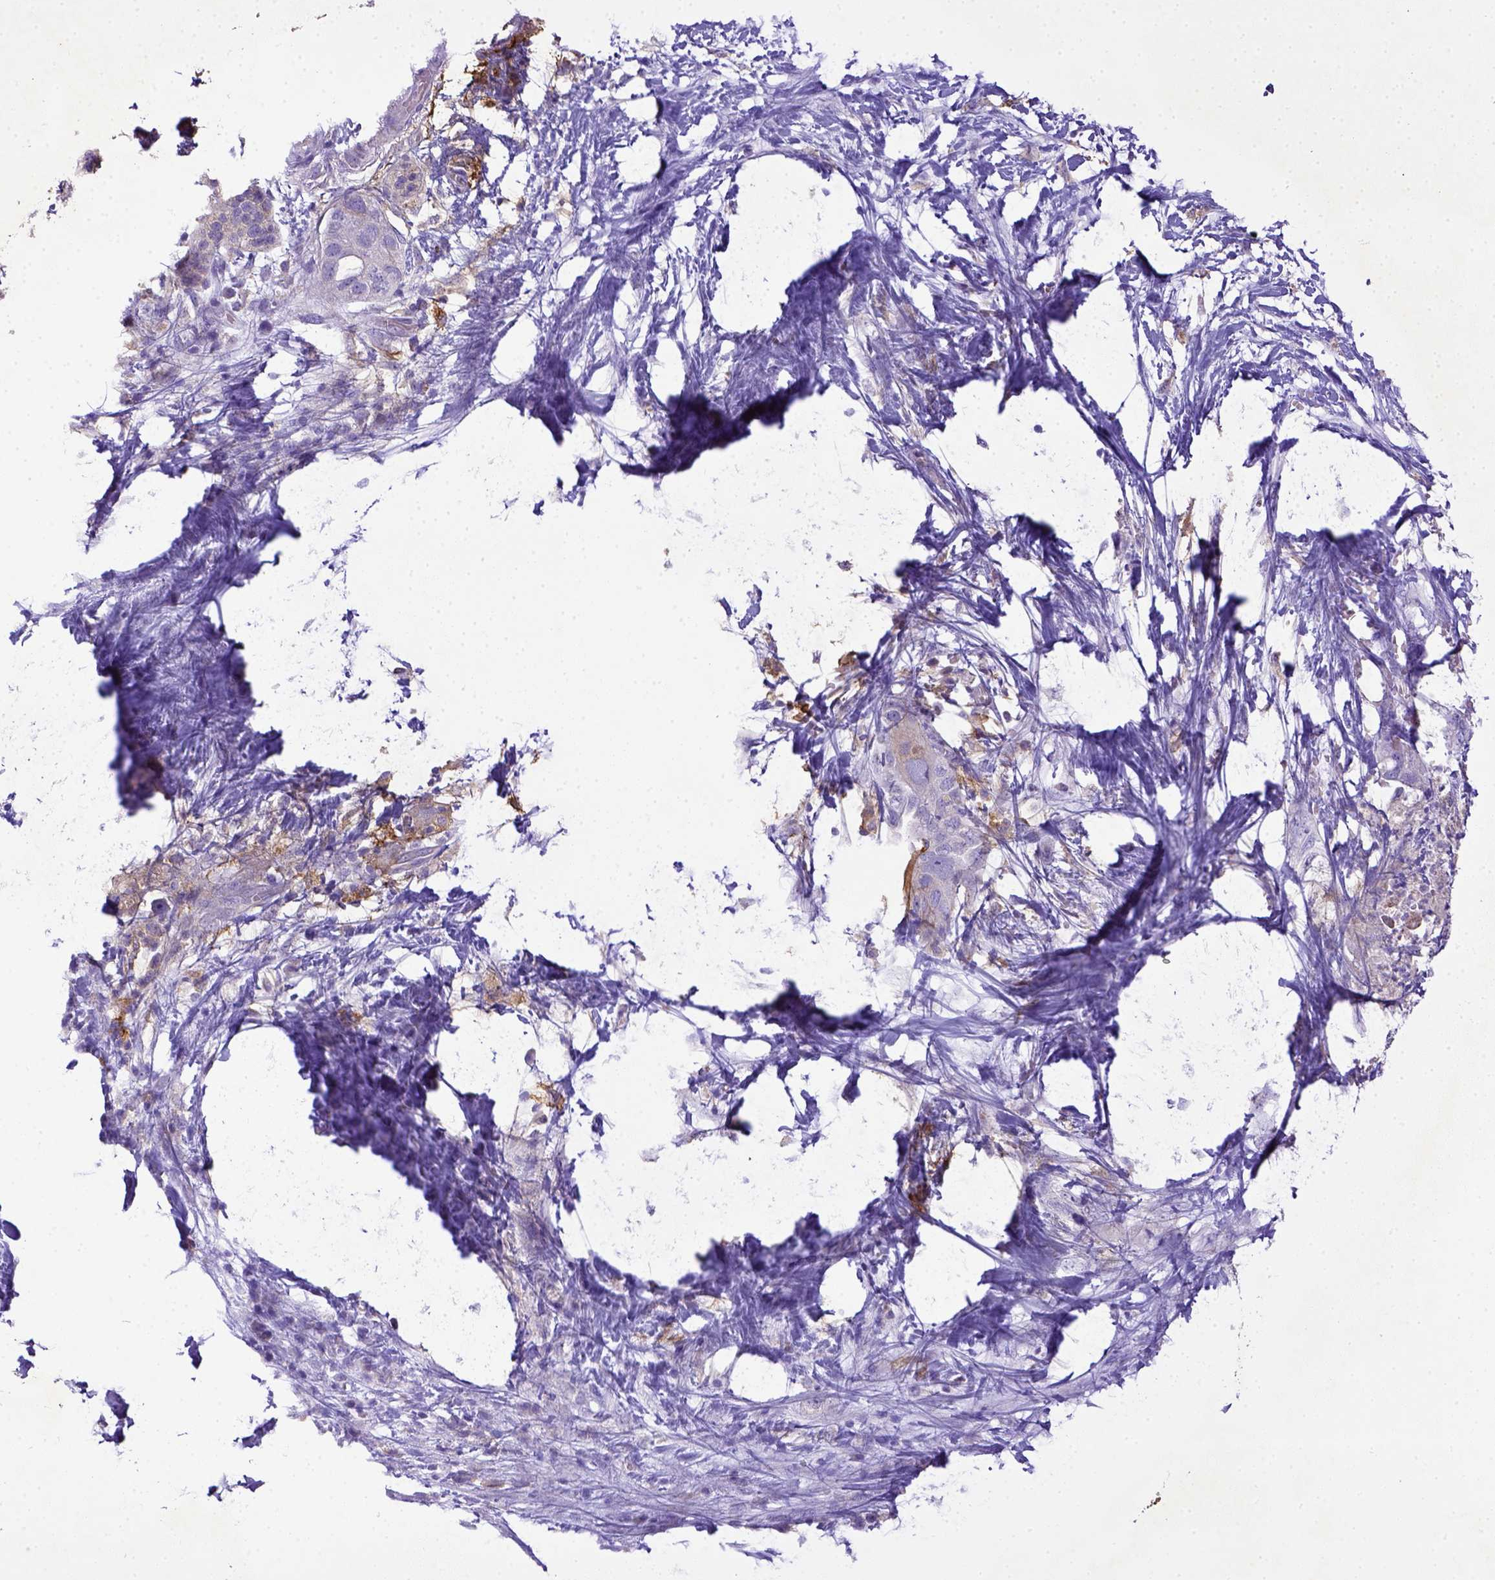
{"staining": {"intensity": "negative", "quantity": "none", "location": "none"}, "tissue": "pancreatic cancer", "cell_type": "Tumor cells", "image_type": "cancer", "snomed": [{"axis": "morphology", "description": "Adenocarcinoma, NOS"}, {"axis": "topography", "description": "Pancreas"}], "caption": "Histopathology image shows no significant protein staining in tumor cells of pancreatic cancer (adenocarcinoma).", "gene": "CD40", "patient": {"sex": "female", "age": 72}}